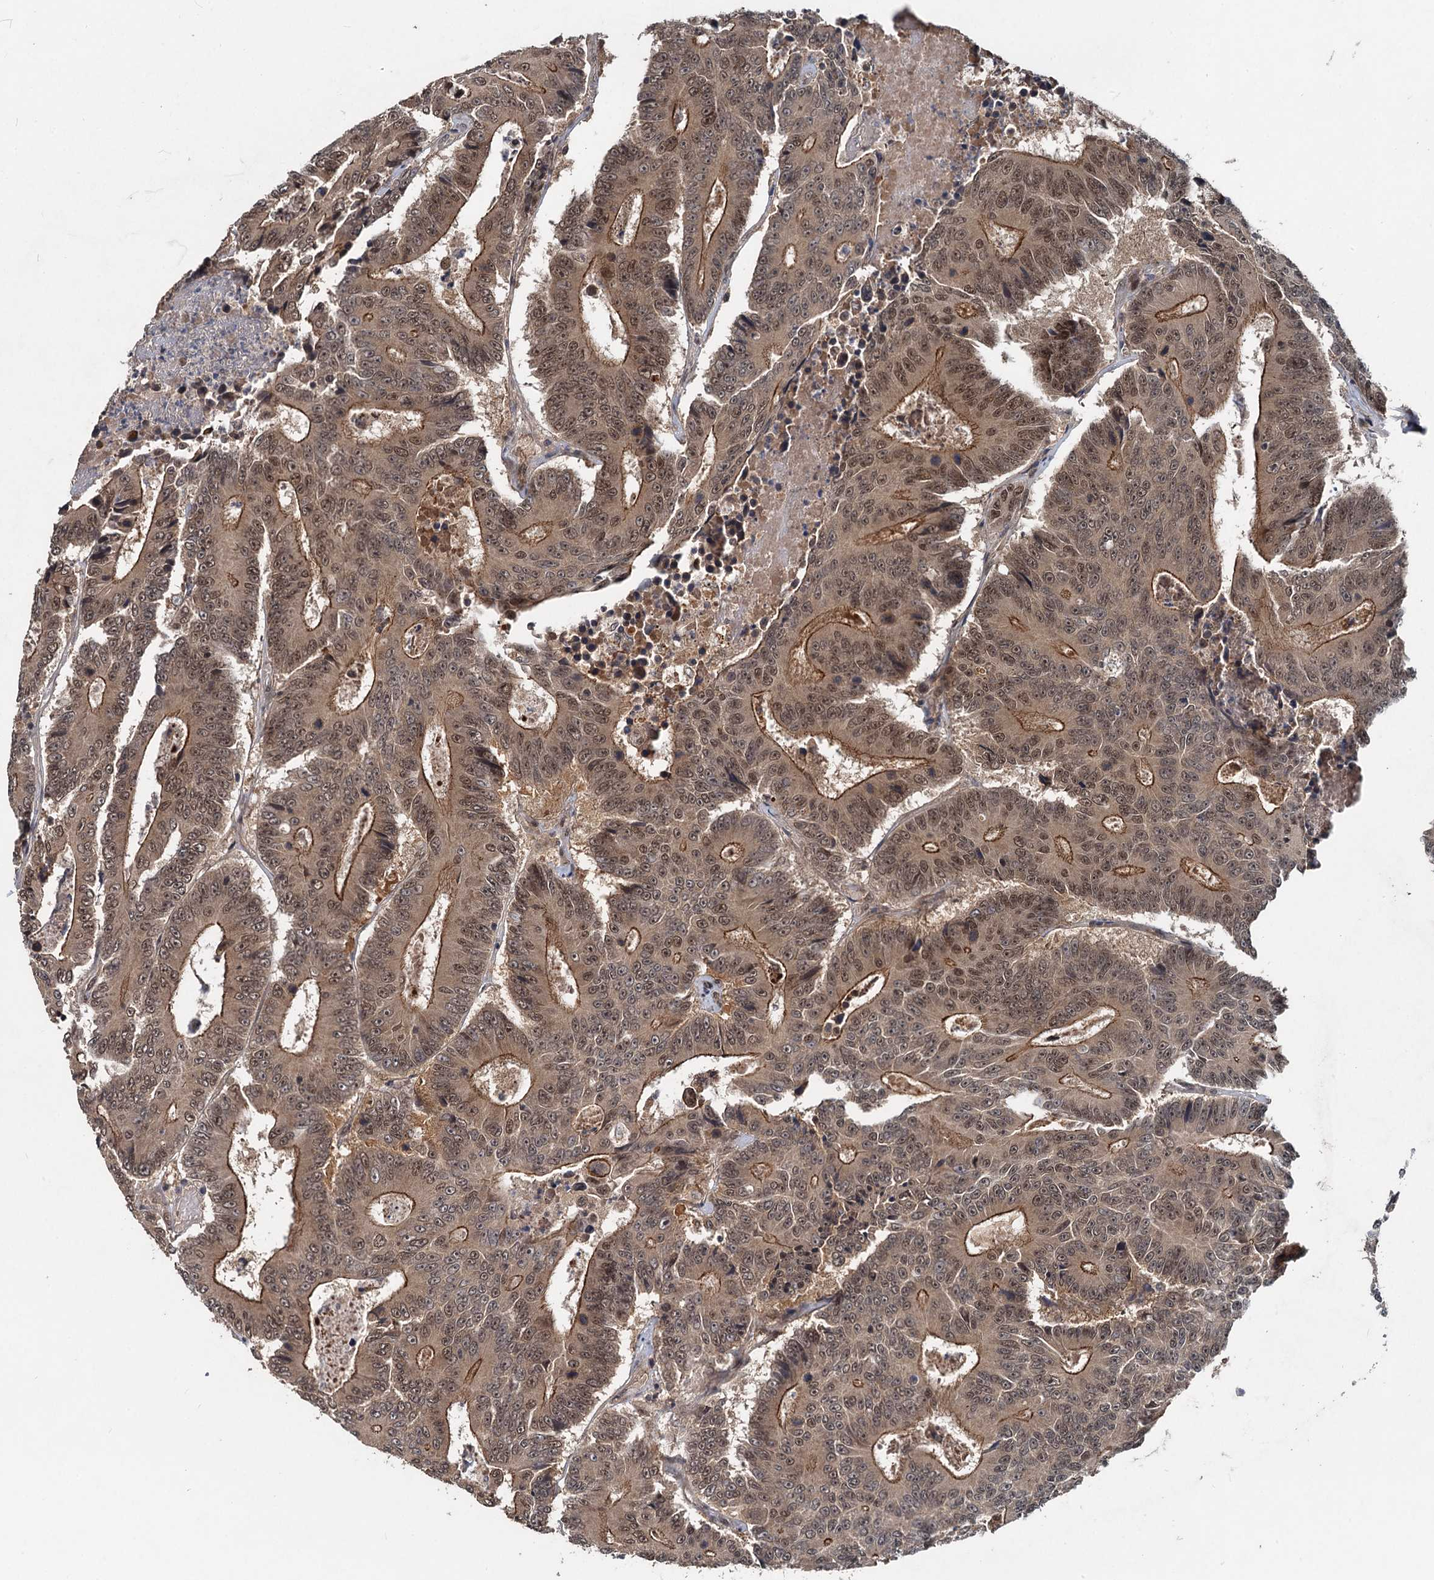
{"staining": {"intensity": "moderate", "quantity": ">75%", "location": "cytoplasmic/membranous,nuclear"}, "tissue": "colorectal cancer", "cell_type": "Tumor cells", "image_type": "cancer", "snomed": [{"axis": "morphology", "description": "Adenocarcinoma, NOS"}, {"axis": "topography", "description": "Colon"}], "caption": "High-magnification brightfield microscopy of adenocarcinoma (colorectal) stained with DAB (3,3'-diaminobenzidine) (brown) and counterstained with hematoxylin (blue). tumor cells exhibit moderate cytoplasmic/membranous and nuclear staining is present in approximately>75% of cells.", "gene": "RITA1", "patient": {"sex": "male", "age": 83}}